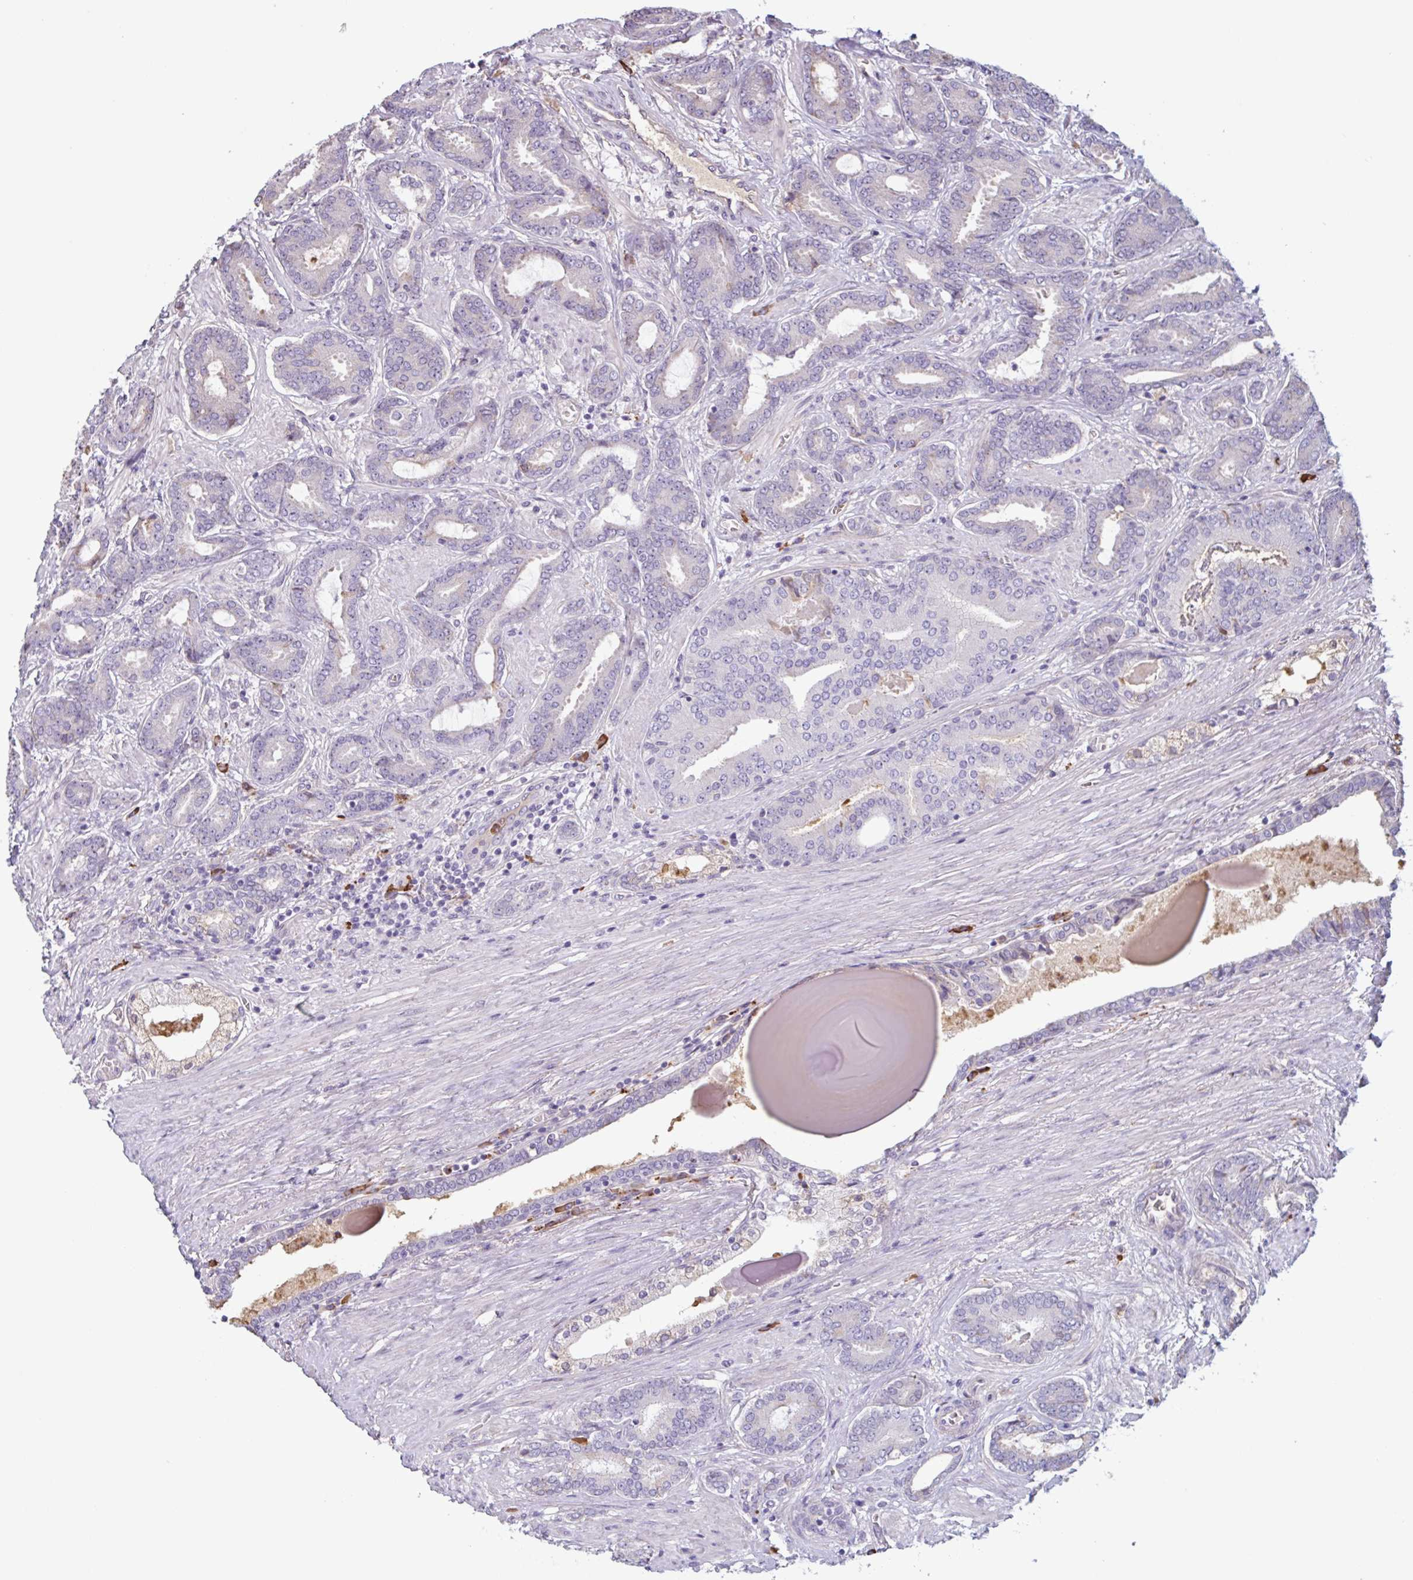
{"staining": {"intensity": "negative", "quantity": "none", "location": "none"}, "tissue": "prostate cancer", "cell_type": "Tumor cells", "image_type": "cancer", "snomed": [{"axis": "morphology", "description": "Adenocarcinoma, High grade"}, {"axis": "topography", "description": "Prostate"}], "caption": "Tumor cells are negative for brown protein staining in high-grade adenocarcinoma (prostate). (Stains: DAB immunohistochemistry with hematoxylin counter stain, Microscopy: brightfield microscopy at high magnification).", "gene": "TAF1D", "patient": {"sex": "male", "age": 62}}